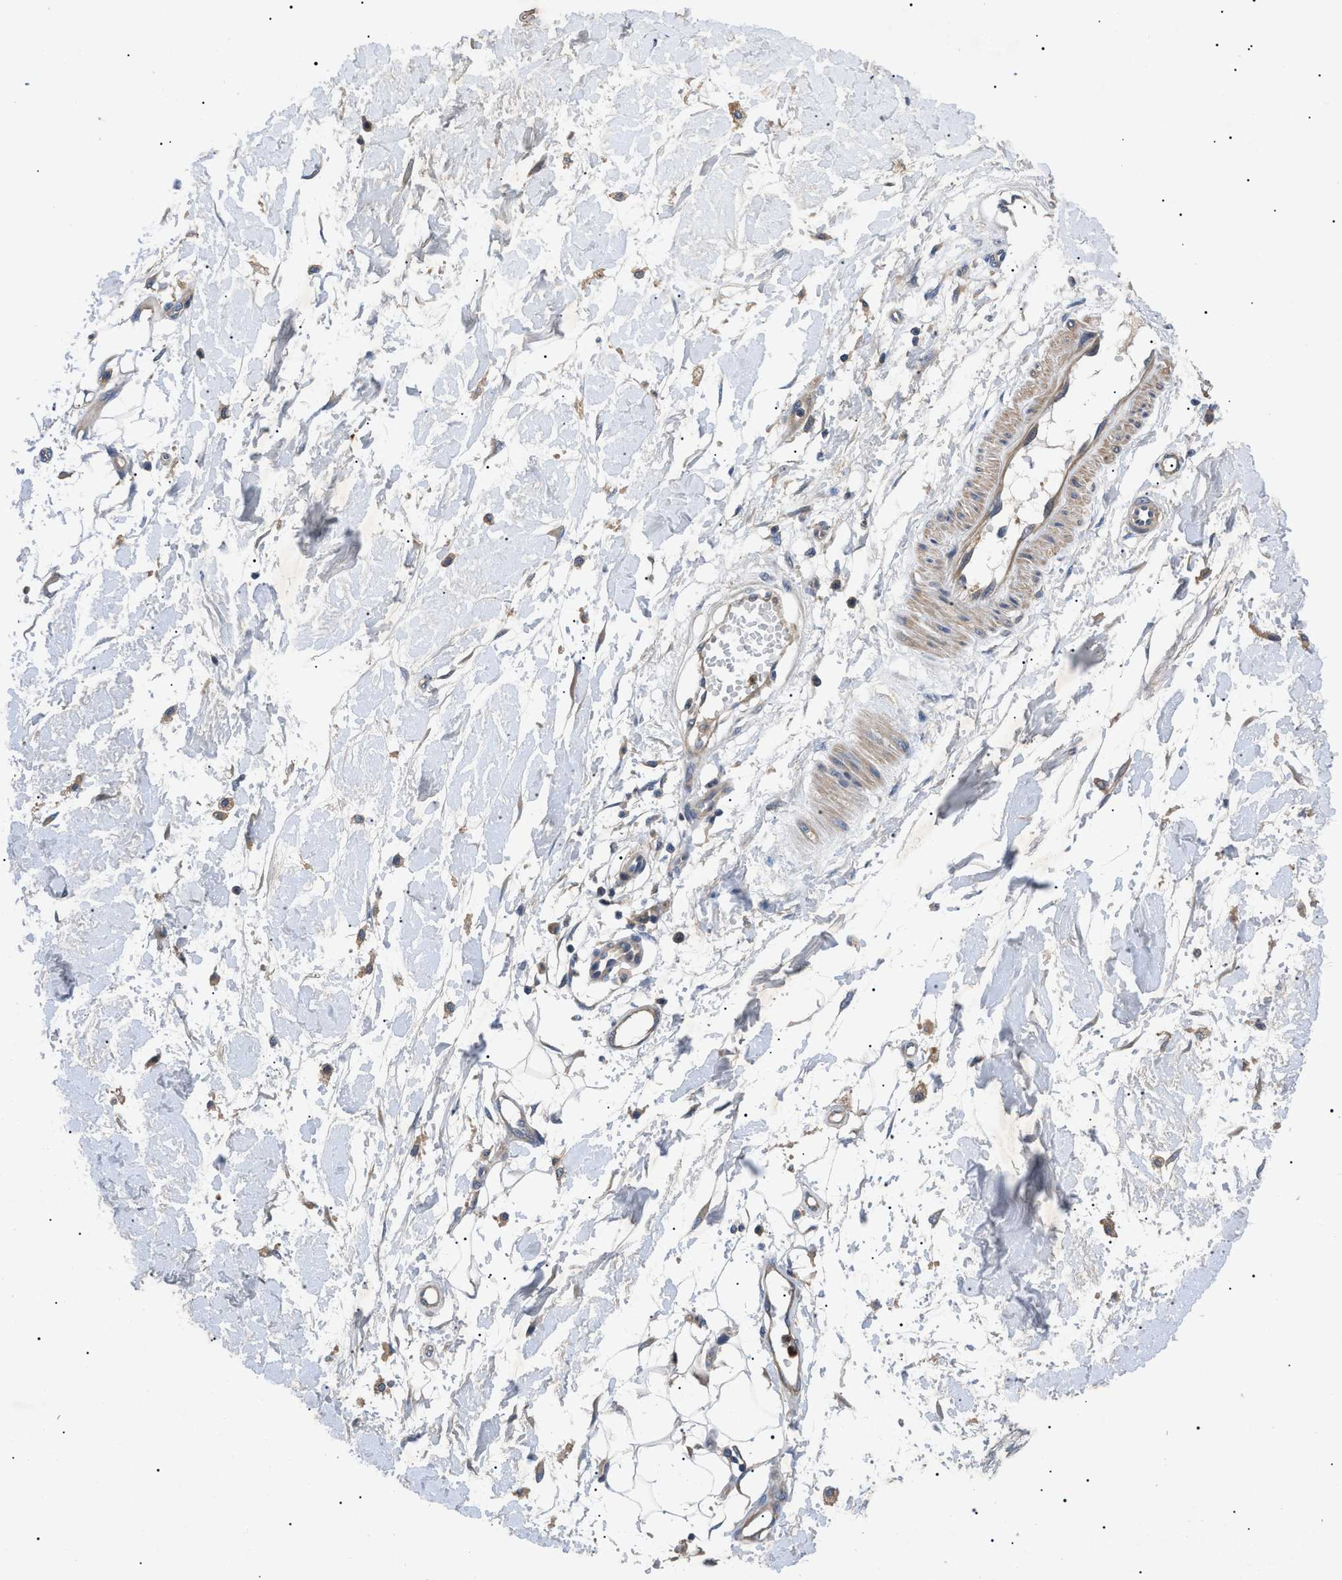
{"staining": {"intensity": "negative", "quantity": "none", "location": "none"}, "tissue": "adipose tissue", "cell_type": "Adipocytes", "image_type": "normal", "snomed": [{"axis": "morphology", "description": "Normal tissue, NOS"}, {"axis": "morphology", "description": "Squamous cell carcinoma, NOS"}, {"axis": "topography", "description": "Skin"}, {"axis": "topography", "description": "Peripheral nerve tissue"}], "caption": "DAB immunohistochemical staining of unremarkable adipose tissue displays no significant staining in adipocytes. (Stains: DAB (3,3'-diaminobenzidine) IHC with hematoxylin counter stain, Microscopy: brightfield microscopy at high magnification).", "gene": "RIPK1", "patient": {"sex": "male", "age": 83}}